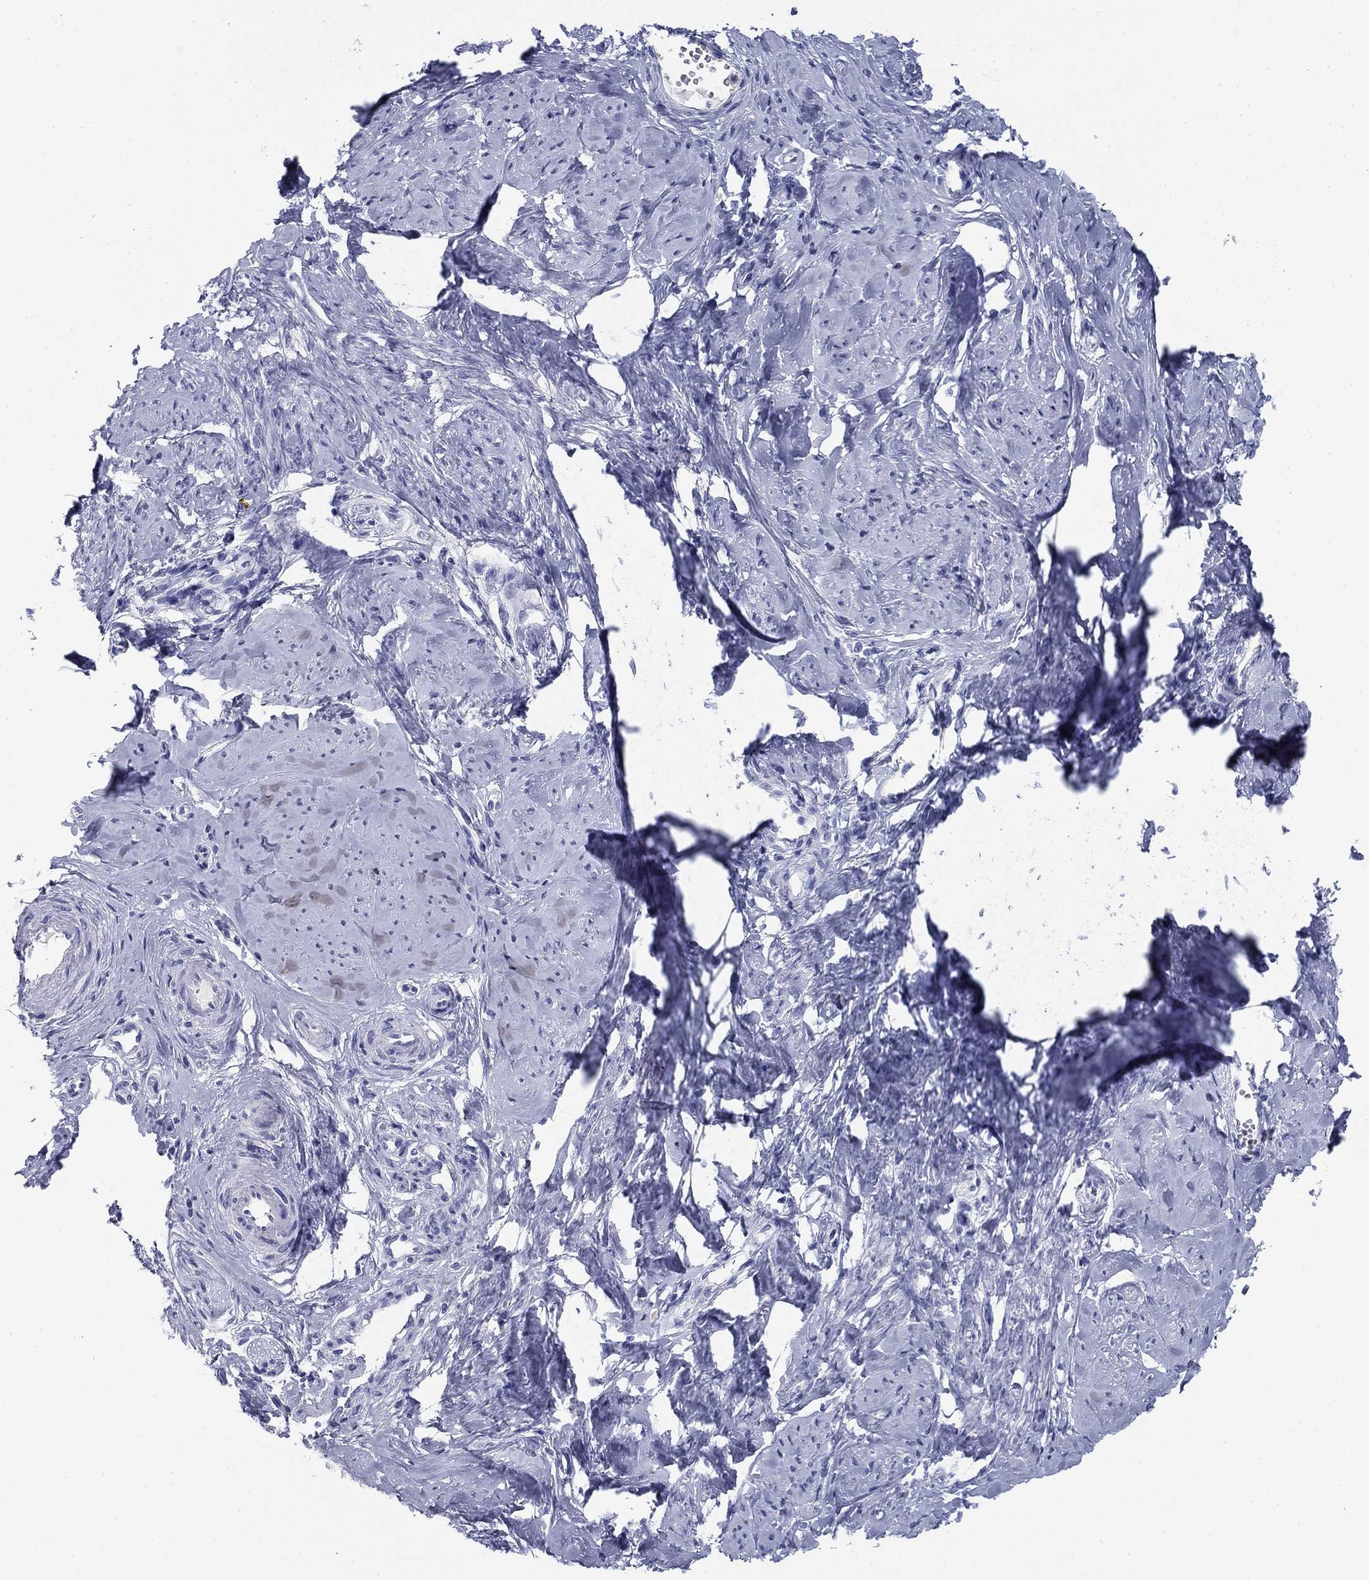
{"staining": {"intensity": "negative", "quantity": "none", "location": "none"}, "tissue": "smooth muscle", "cell_type": "Smooth muscle cells", "image_type": "normal", "snomed": [{"axis": "morphology", "description": "Normal tissue, NOS"}, {"axis": "topography", "description": "Smooth muscle"}], "caption": "This is an immunohistochemistry (IHC) photomicrograph of normal human smooth muscle. There is no positivity in smooth muscle cells.", "gene": "KCNH1", "patient": {"sex": "female", "age": 48}}